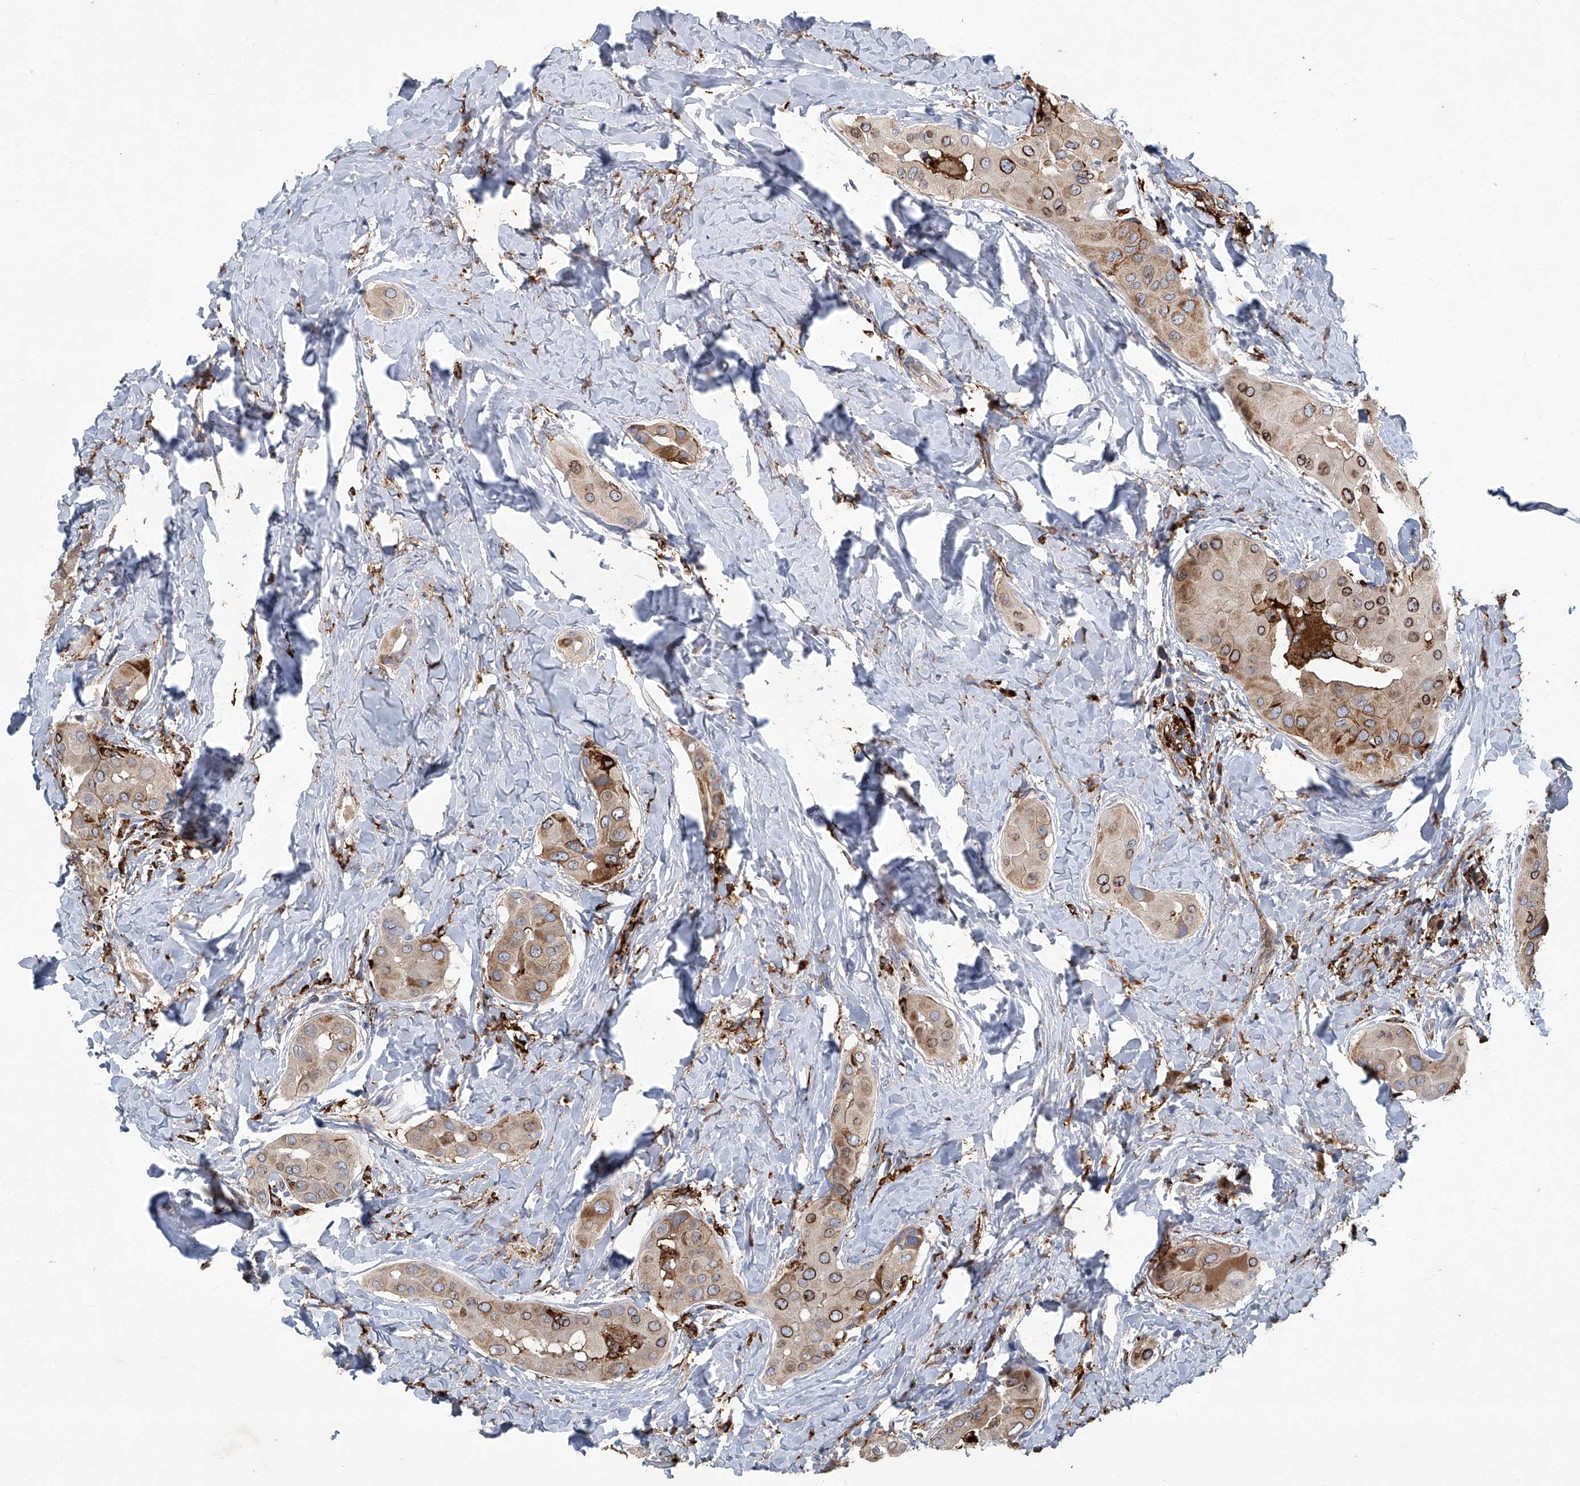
{"staining": {"intensity": "moderate", "quantity": ">75%", "location": "cytoplasmic/membranous,nuclear"}, "tissue": "thyroid cancer", "cell_type": "Tumor cells", "image_type": "cancer", "snomed": [{"axis": "morphology", "description": "Papillary adenocarcinoma, NOS"}, {"axis": "topography", "description": "Thyroid gland"}], "caption": "Protein staining of thyroid papillary adenocarcinoma tissue reveals moderate cytoplasmic/membranous and nuclear staining in about >75% of tumor cells. (Brightfield microscopy of DAB IHC at high magnification).", "gene": "FAM167A", "patient": {"sex": "male", "age": 33}}